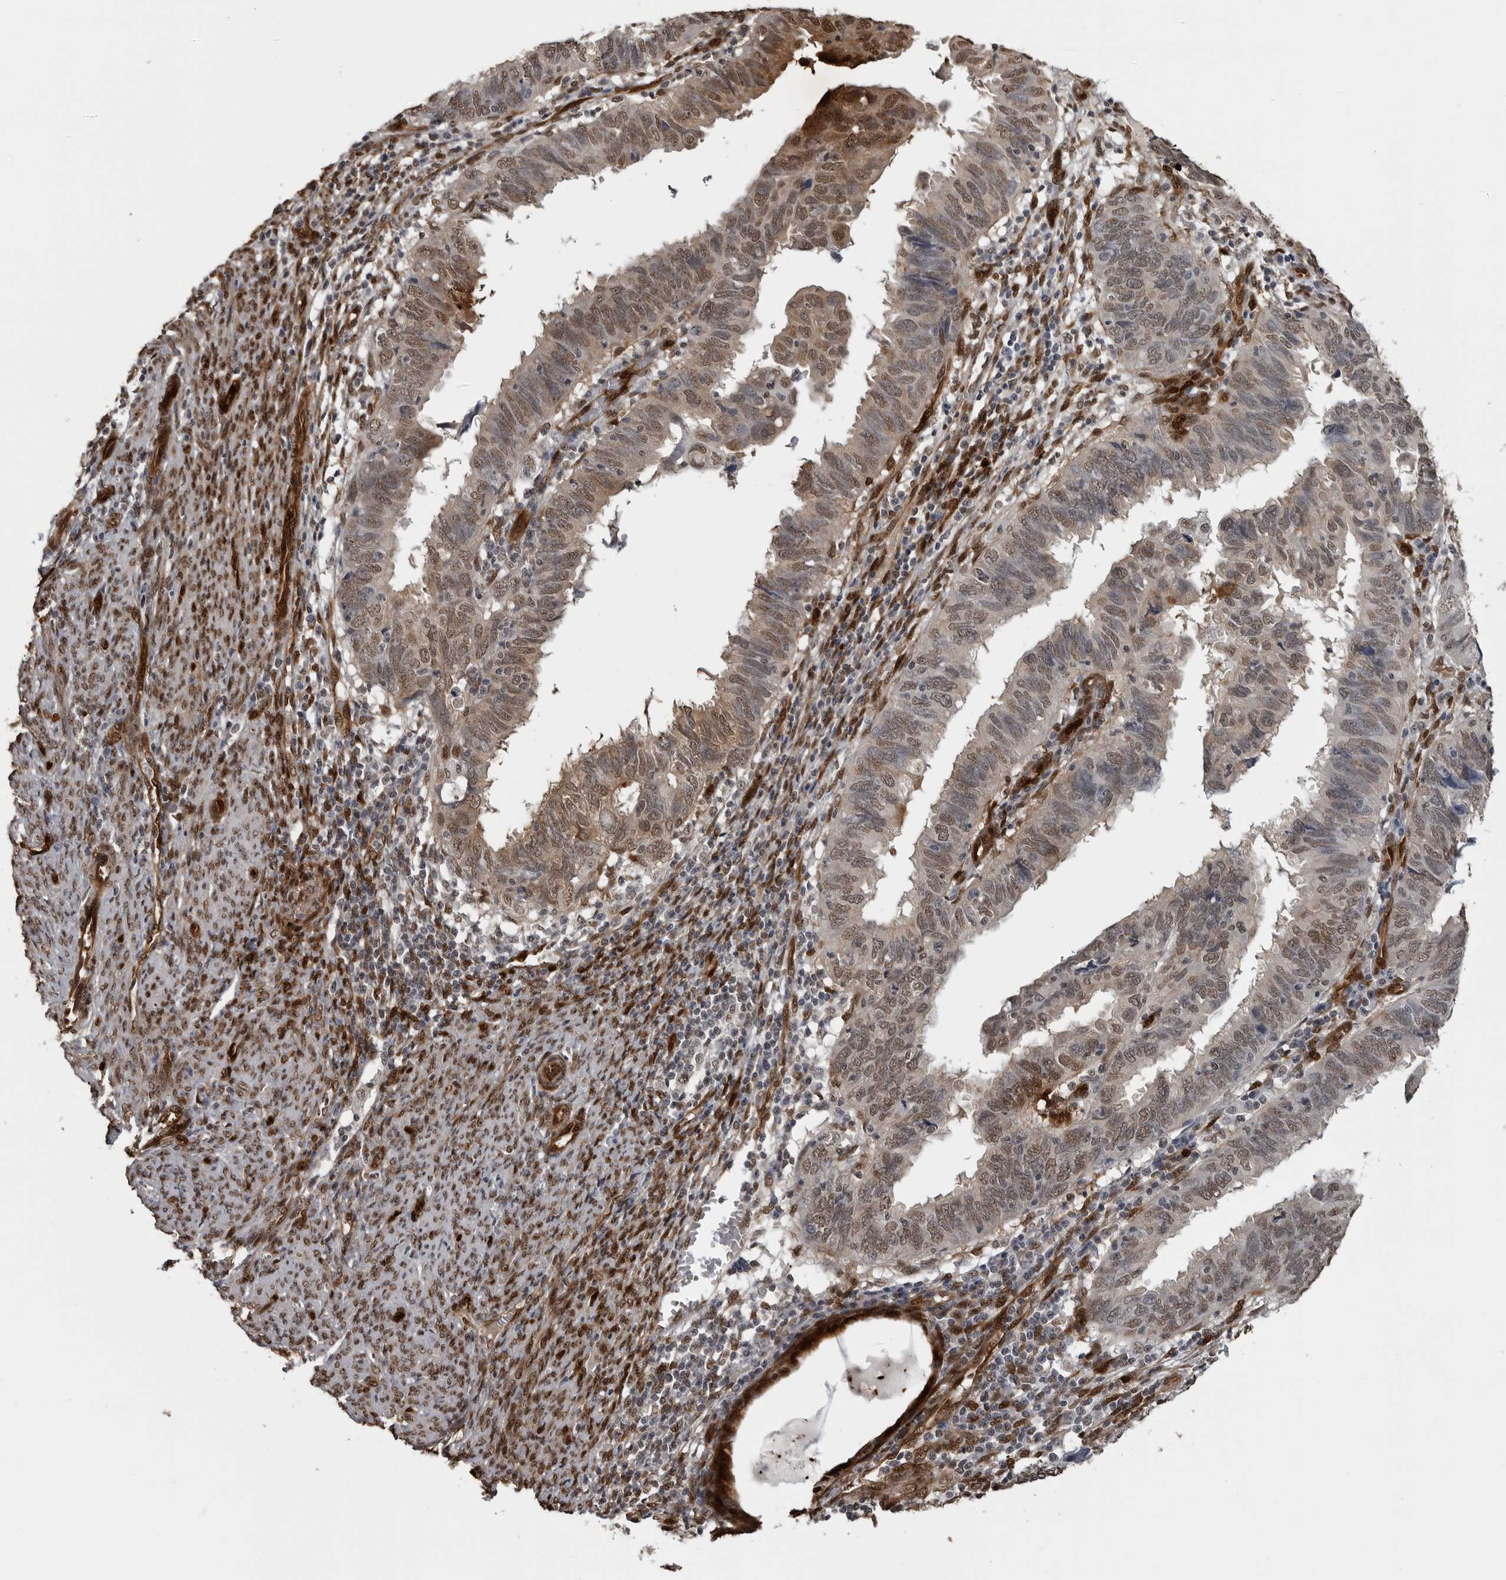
{"staining": {"intensity": "weak", "quantity": ">75%", "location": "cytoplasmic/membranous,nuclear"}, "tissue": "endometrial cancer", "cell_type": "Tumor cells", "image_type": "cancer", "snomed": [{"axis": "morphology", "description": "Adenocarcinoma, NOS"}, {"axis": "topography", "description": "Uterus"}], "caption": "Immunohistochemistry (IHC) photomicrograph of neoplastic tissue: human endometrial cancer (adenocarcinoma) stained using immunohistochemistry demonstrates low levels of weak protein expression localized specifically in the cytoplasmic/membranous and nuclear of tumor cells, appearing as a cytoplasmic/membranous and nuclear brown color.", "gene": "SMAD2", "patient": {"sex": "female", "age": 77}}